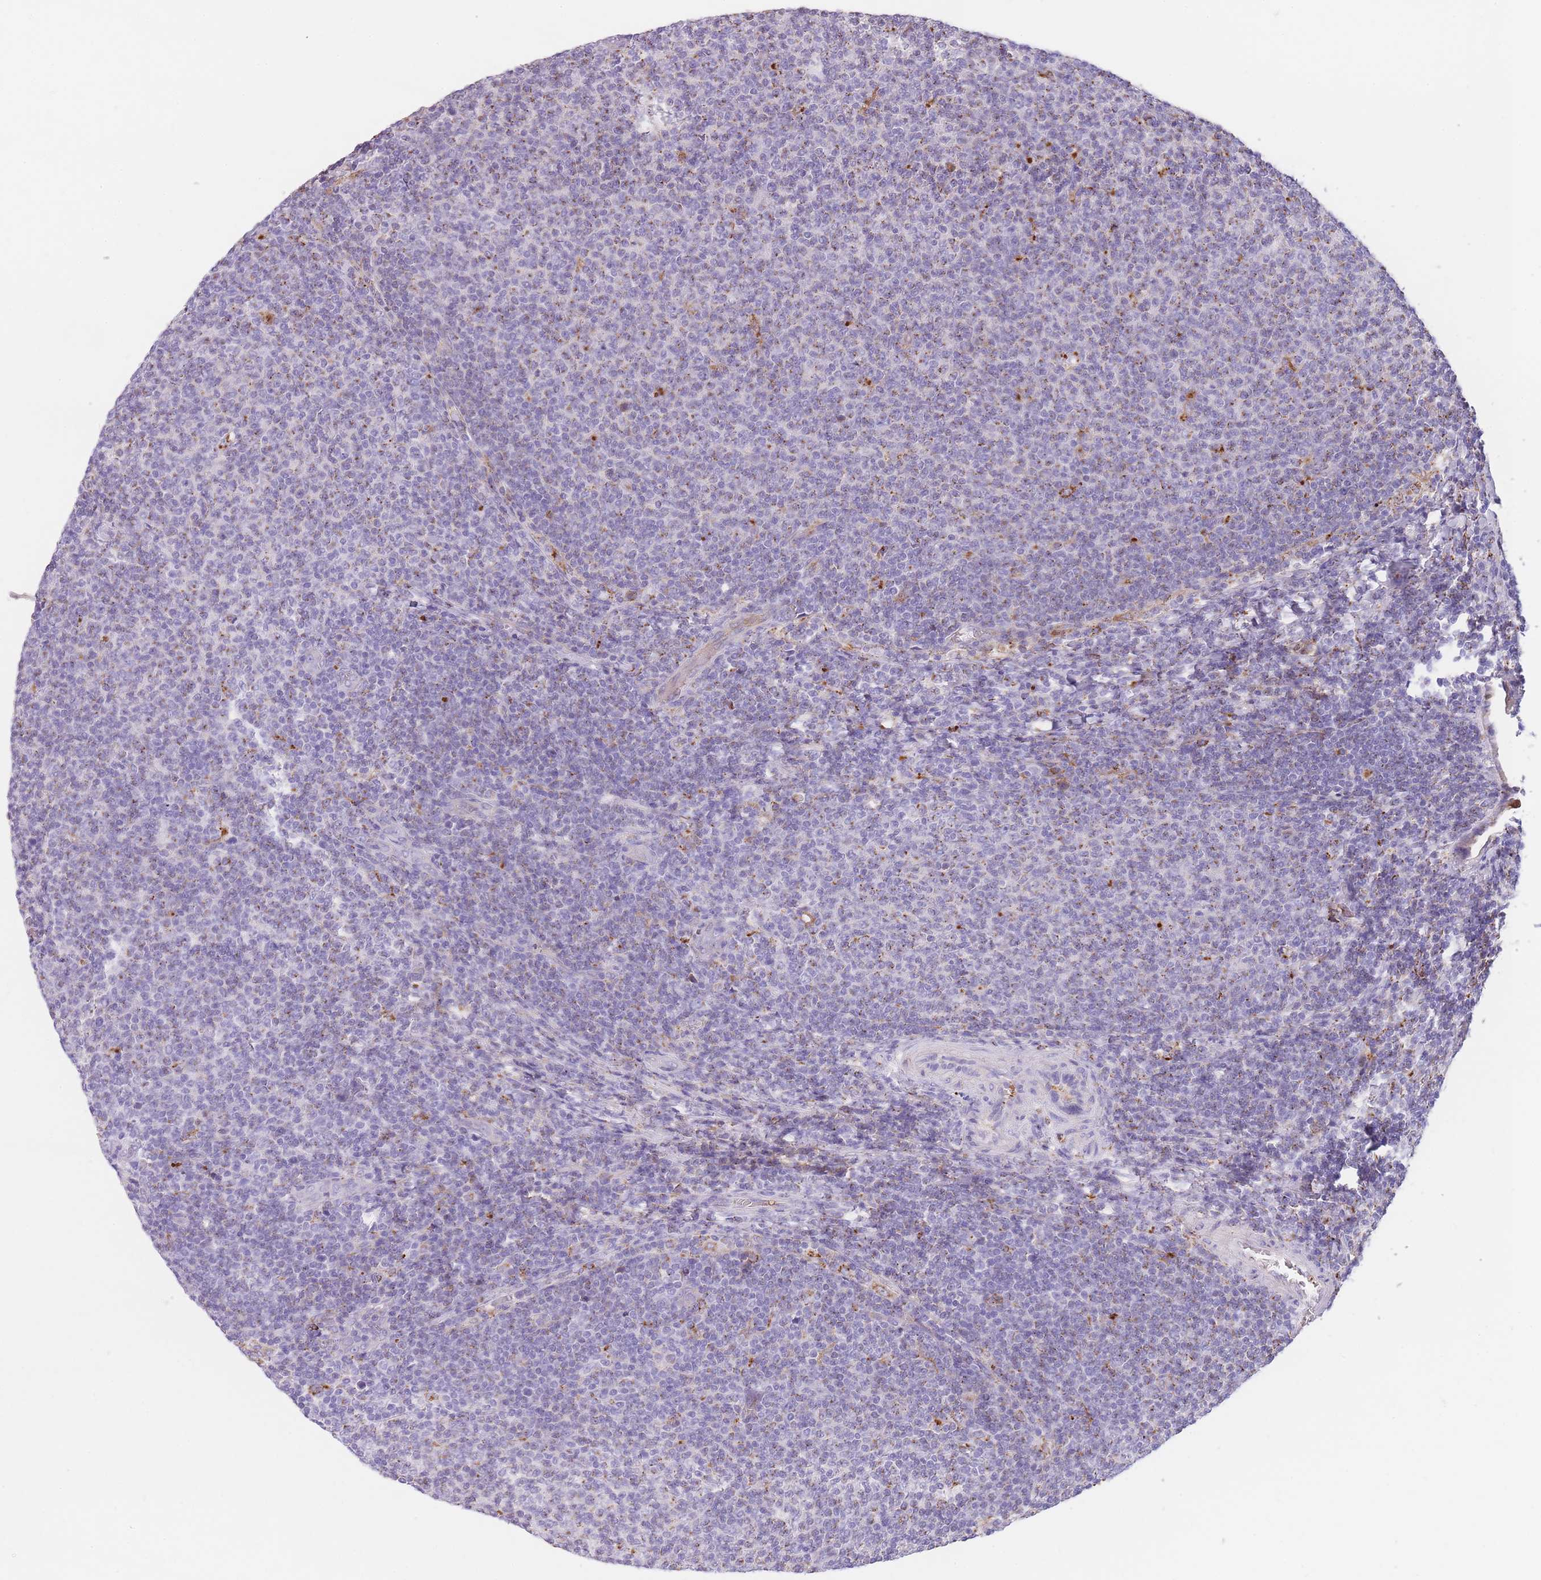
{"staining": {"intensity": "negative", "quantity": "none", "location": "none"}, "tissue": "lymphoma", "cell_type": "Tumor cells", "image_type": "cancer", "snomed": [{"axis": "morphology", "description": "Malignant lymphoma, non-Hodgkin's type, Low grade"}, {"axis": "topography", "description": "Lymph node"}], "caption": "DAB immunohistochemical staining of malignant lymphoma, non-Hodgkin's type (low-grade) demonstrates no significant expression in tumor cells.", "gene": "GNAT1", "patient": {"sex": "male", "age": 66}}